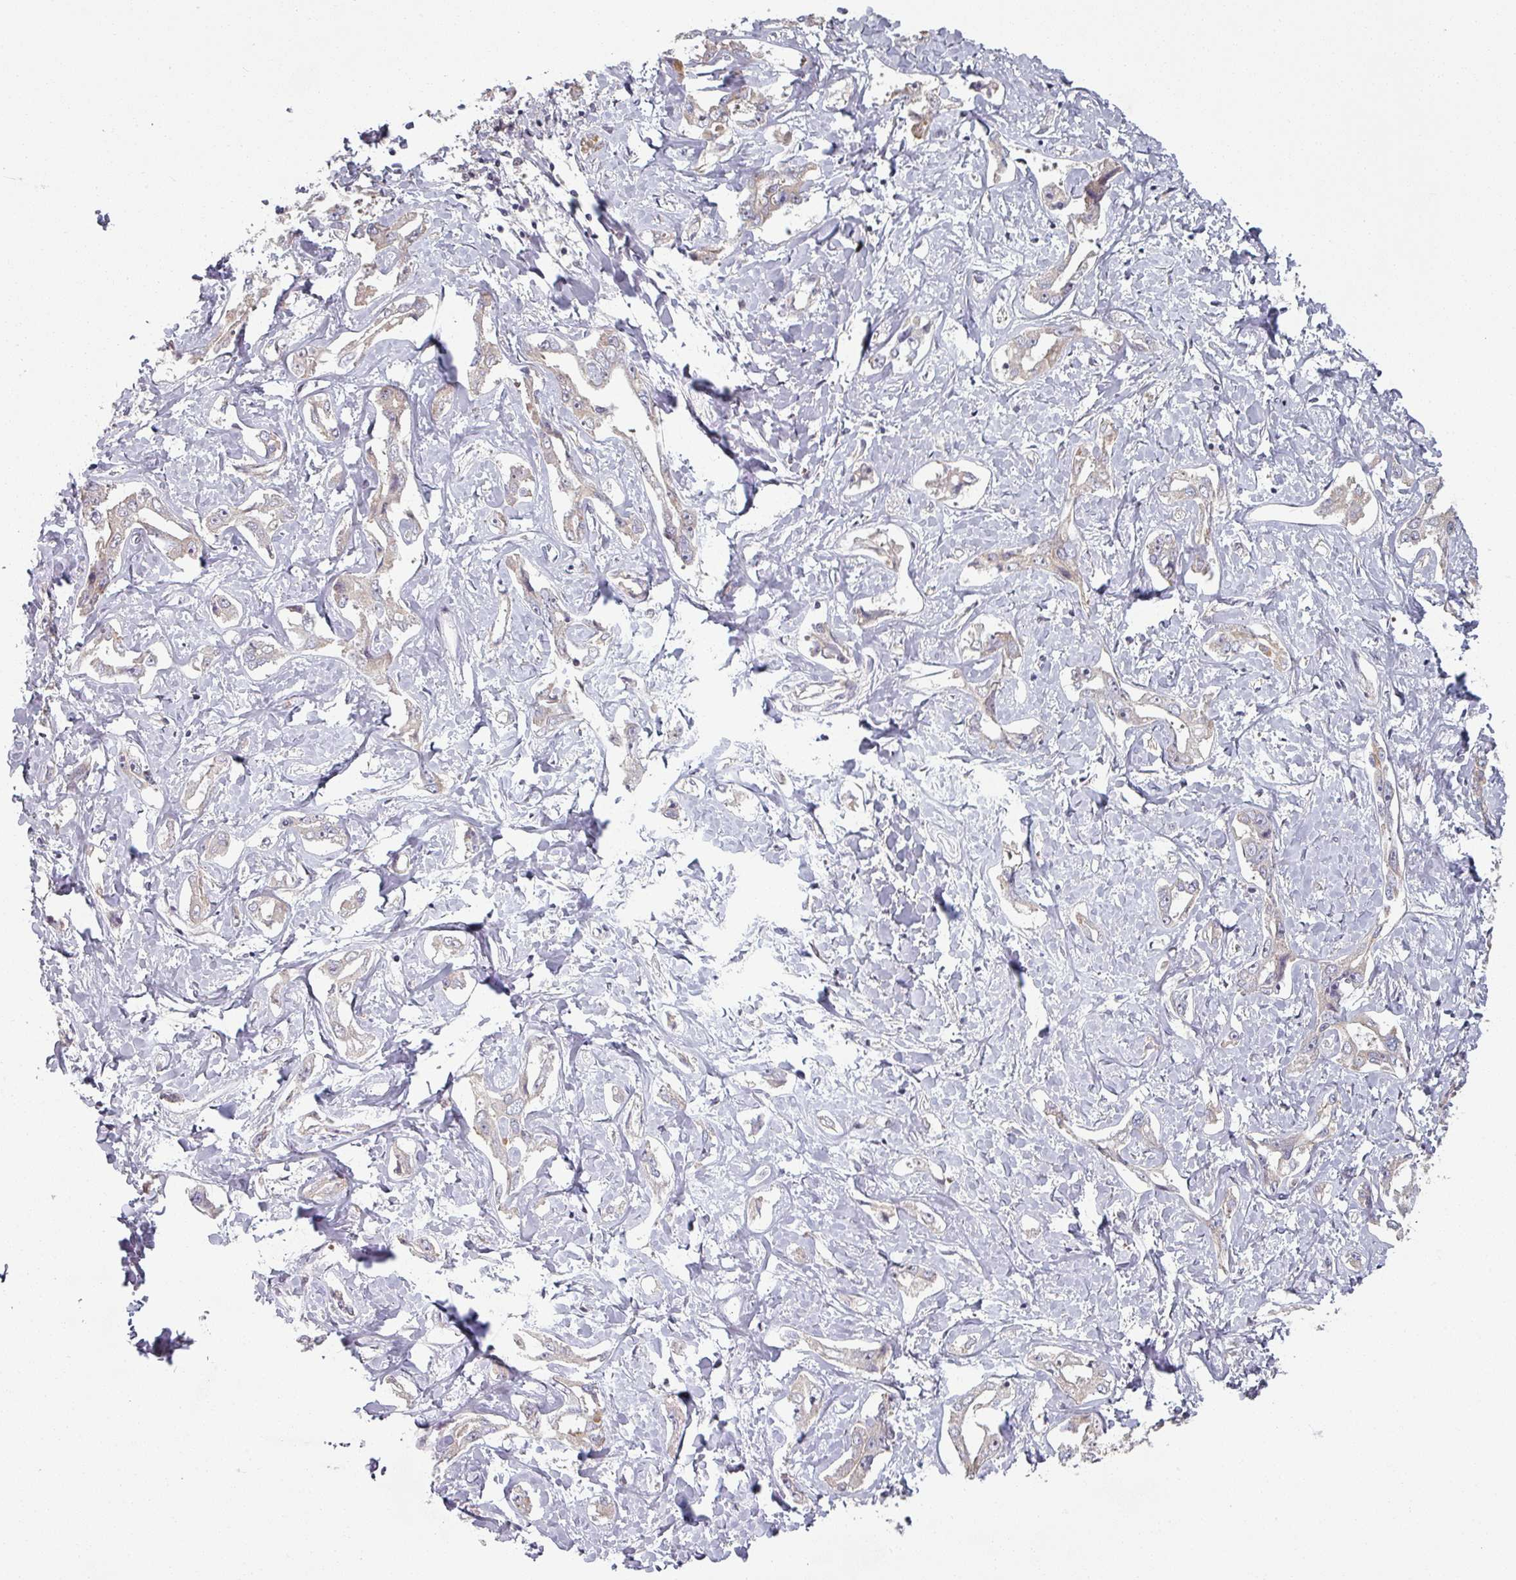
{"staining": {"intensity": "negative", "quantity": "none", "location": "none"}, "tissue": "liver cancer", "cell_type": "Tumor cells", "image_type": "cancer", "snomed": [{"axis": "morphology", "description": "Cholangiocarcinoma"}, {"axis": "topography", "description": "Liver"}], "caption": "This micrograph is of cholangiocarcinoma (liver) stained with immunohistochemistry to label a protein in brown with the nuclei are counter-stained blue. There is no expression in tumor cells.", "gene": "PLEKHJ1", "patient": {"sex": "male", "age": 59}}